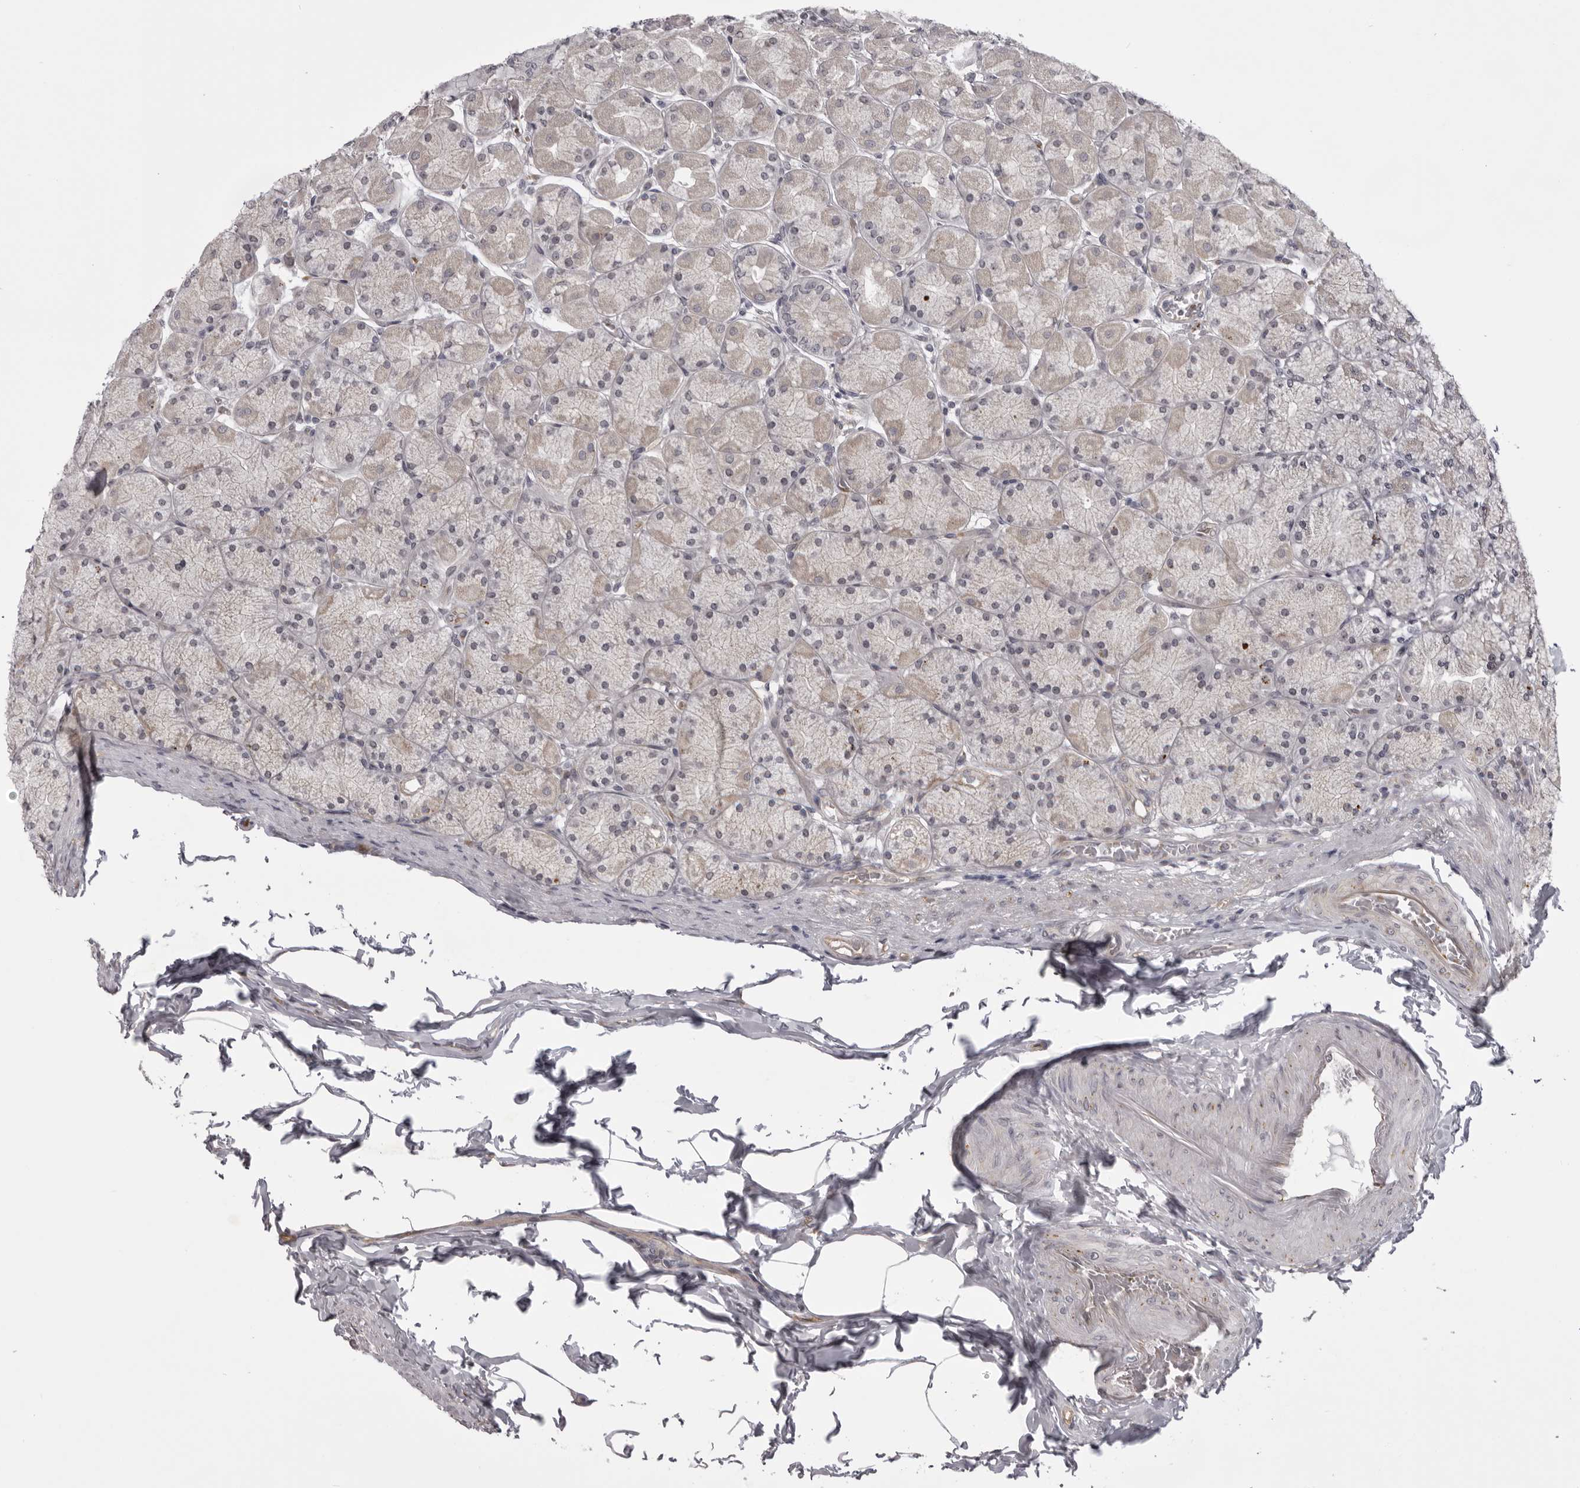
{"staining": {"intensity": "weak", "quantity": "25%-75%", "location": "cytoplasmic/membranous"}, "tissue": "stomach", "cell_type": "Glandular cells", "image_type": "normal", "snomed": [{"axis": "morphology", "description": "Normal tissue, NOS"}, {"axis": "topography", "description": "Stomach, upper"}], "caption": "Human stomach stained with a brown dye exhibits weak cytoplasmic/membranous positive expression in approximately 25%-75% of glandular cells.", "gene": "EPHA10", "patient": {"sex": "female", "age": 56}}